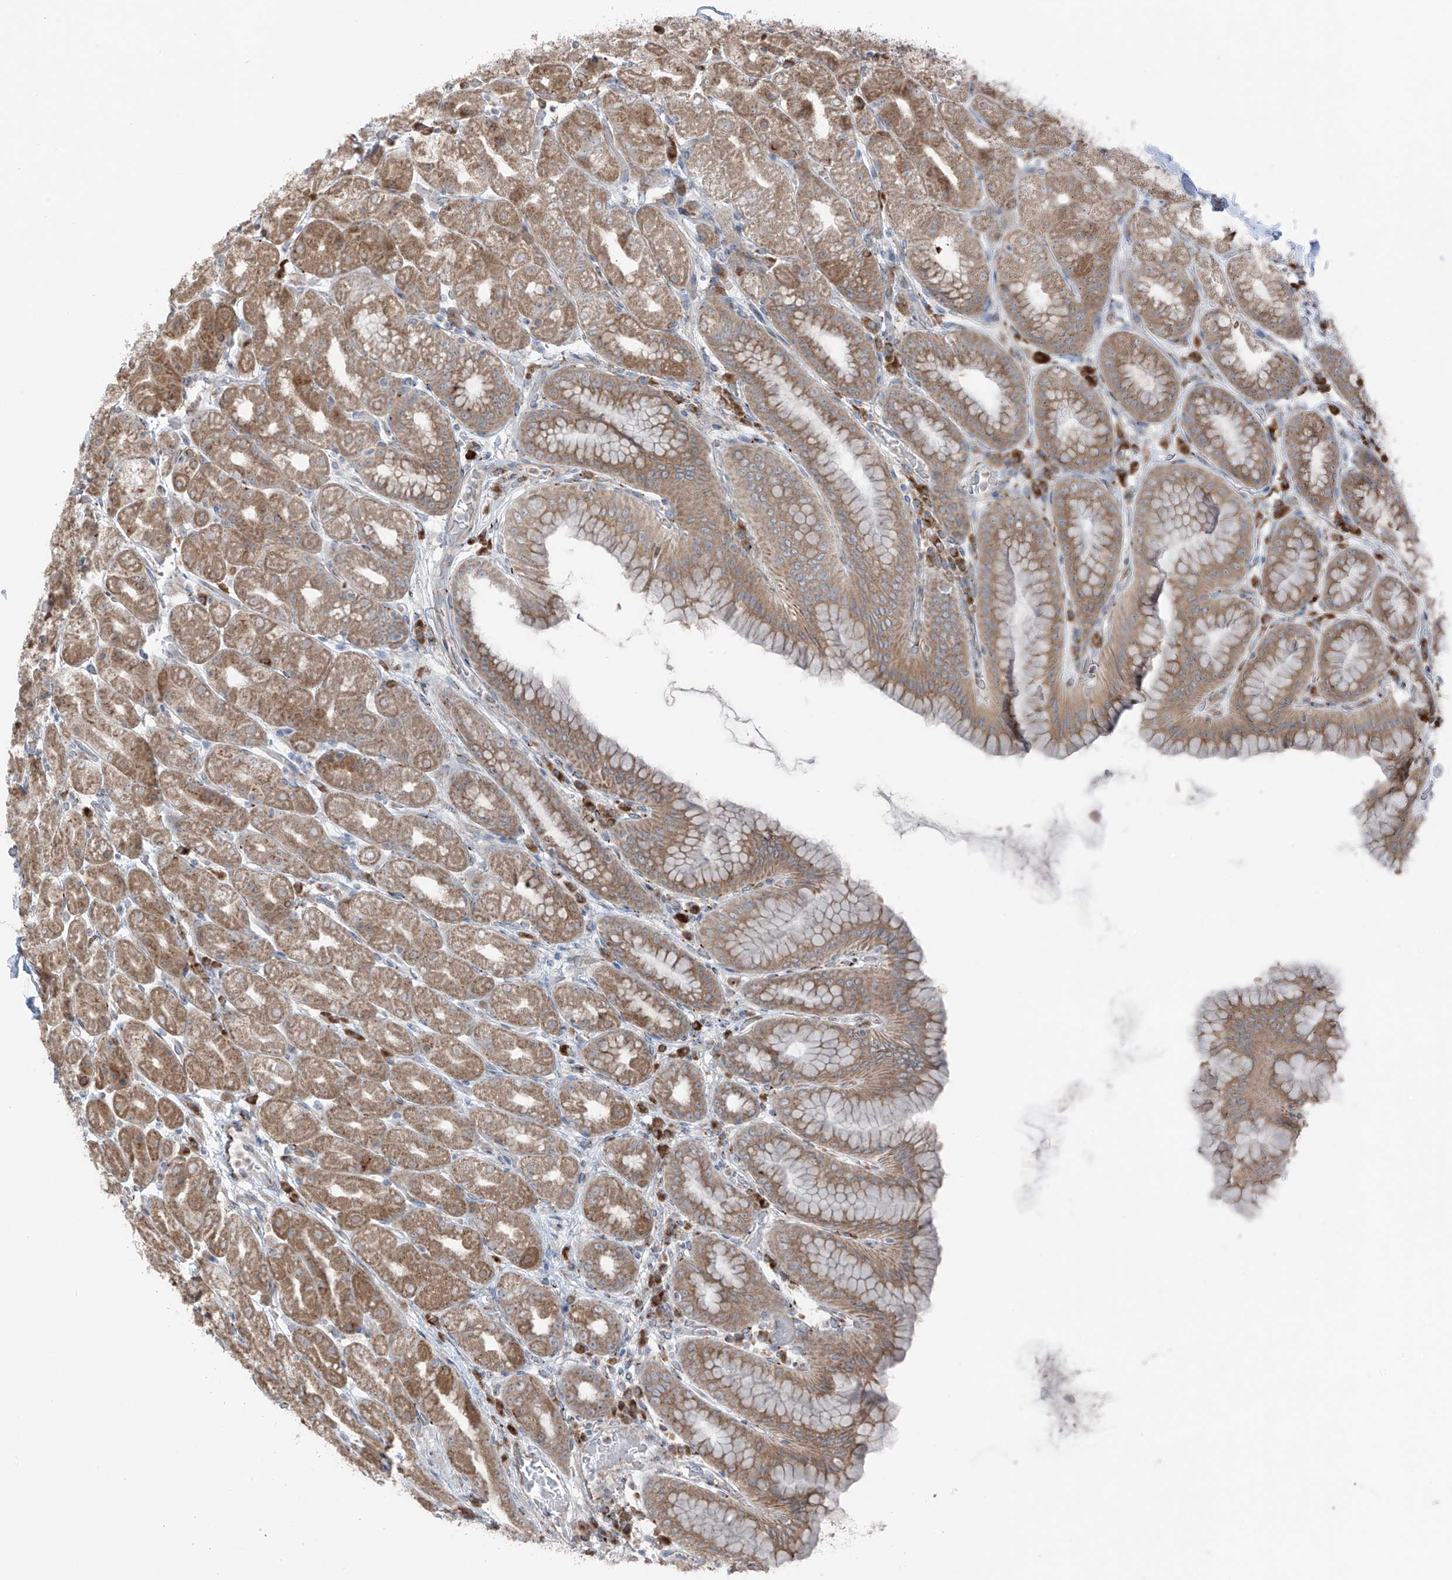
{"staining": {"intensity": "moderate", "quantity": ">75%", "location": "cytoplasmic/membranous"}, "tissue": "stomach", "cell_type": "Glandular cells", "image_type": "normal", "snomed": [{"axis": "morphology", "description": "Normal tissue, NOS"}, {"axis": "topography", "description": "Stomach, upper"}], "caption": "The image reveals staining of unremarkable stomach, revealing moderate cytoplasmic/membranous protein expression (brown color) within glandular cells.", "gene": "ERLEC1", "patient": {"sex": "male", "age": 68}}